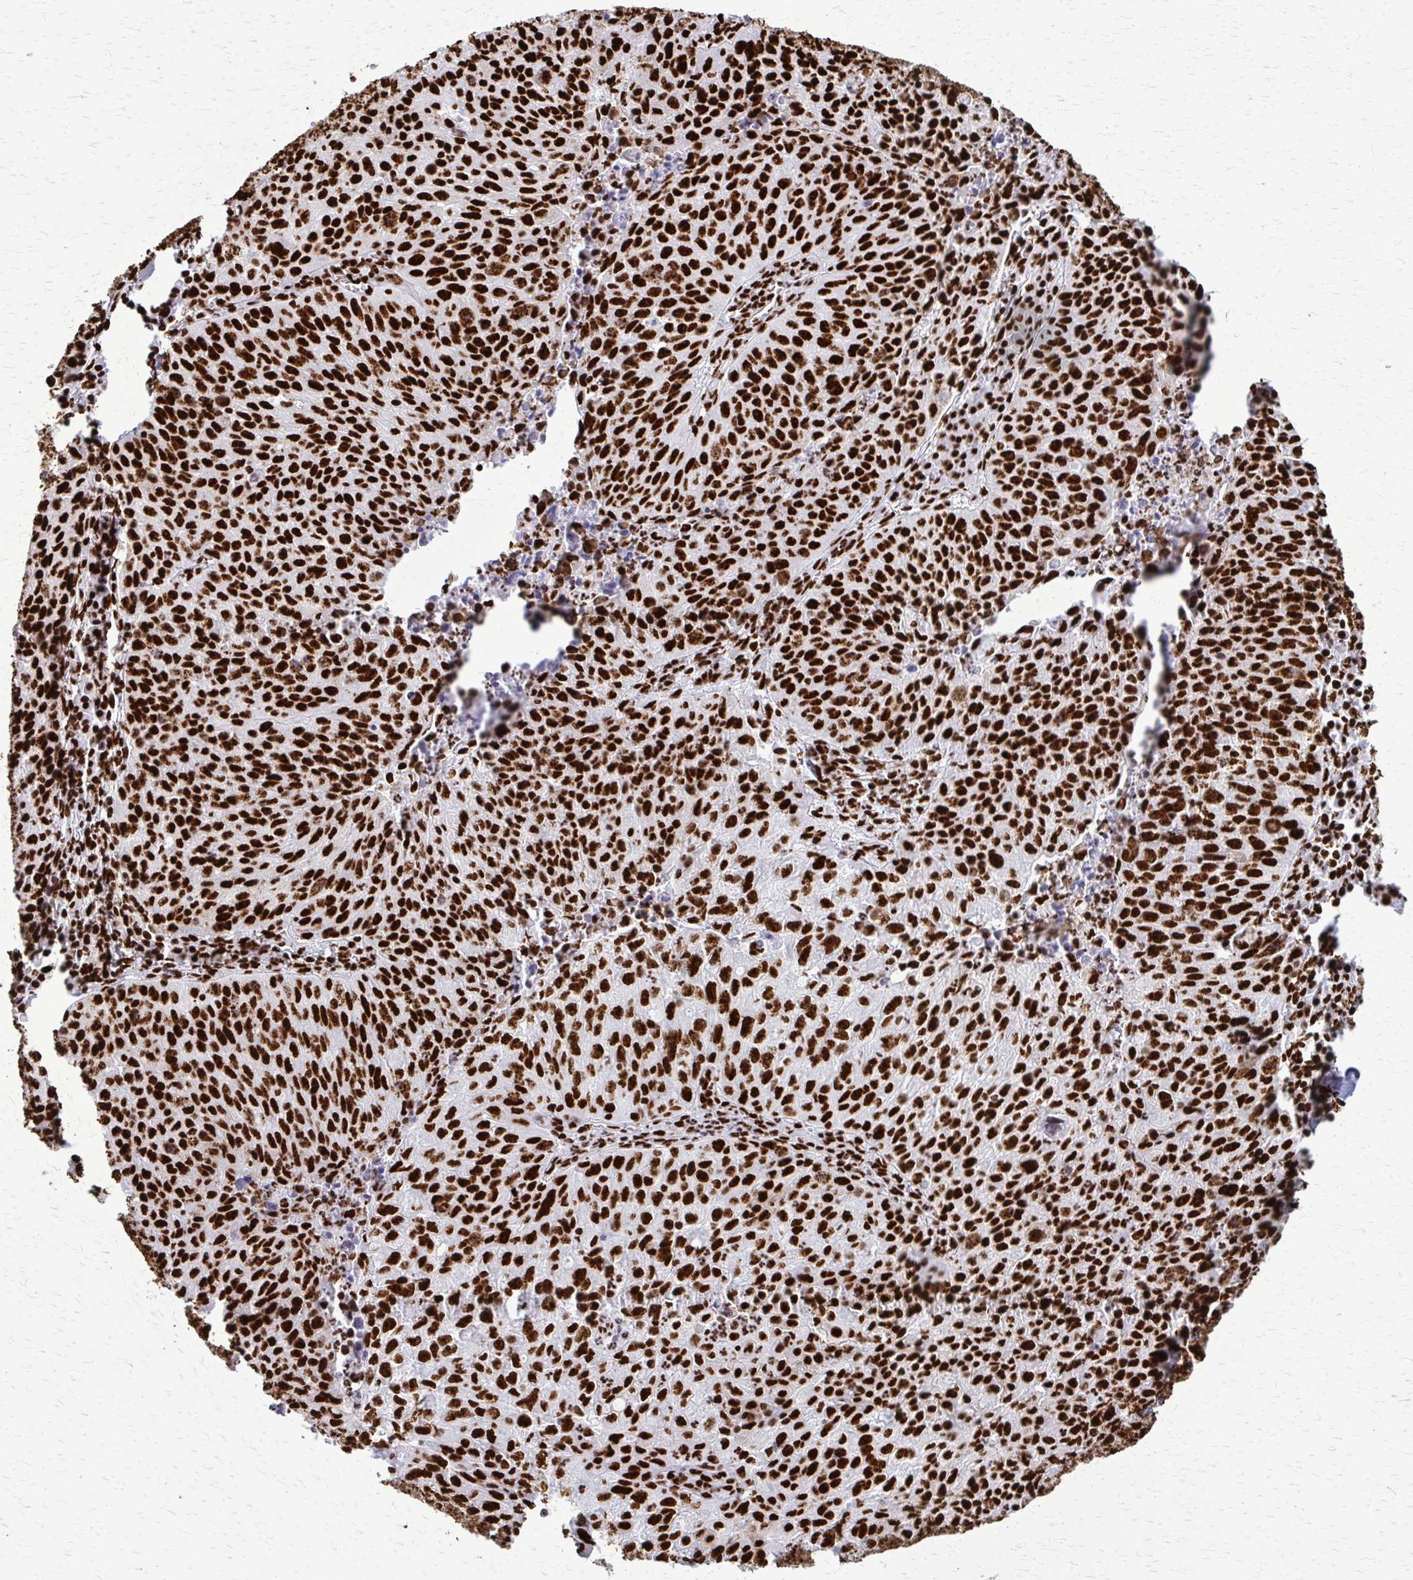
{"staining": {"intensity": "strong", "quantity": ">75%", "location": "nuclear"}, "tissue": "lung cancer", "cell_type": "Tumor cells", "image_type": "cancer", "snomed": [{"axis": "morphology", "description": "Squamous cell carcinoma, NOS"}, {"axis": "morphology", "description": "Squamous cell carcinoma, metastatic, NOS"}, {"axis": "topography", "description": "Bronchus"}, {"axis": "topography", "description": "Lung"}], "caption": "Approximately >75% of tumor cells in human lung cancer demonstrate strong nuclear protein positivity as visualized by brown immunohistochemical staining.", "gene": "SFPQ", "patient": {"sex": "male", "age": 62}}